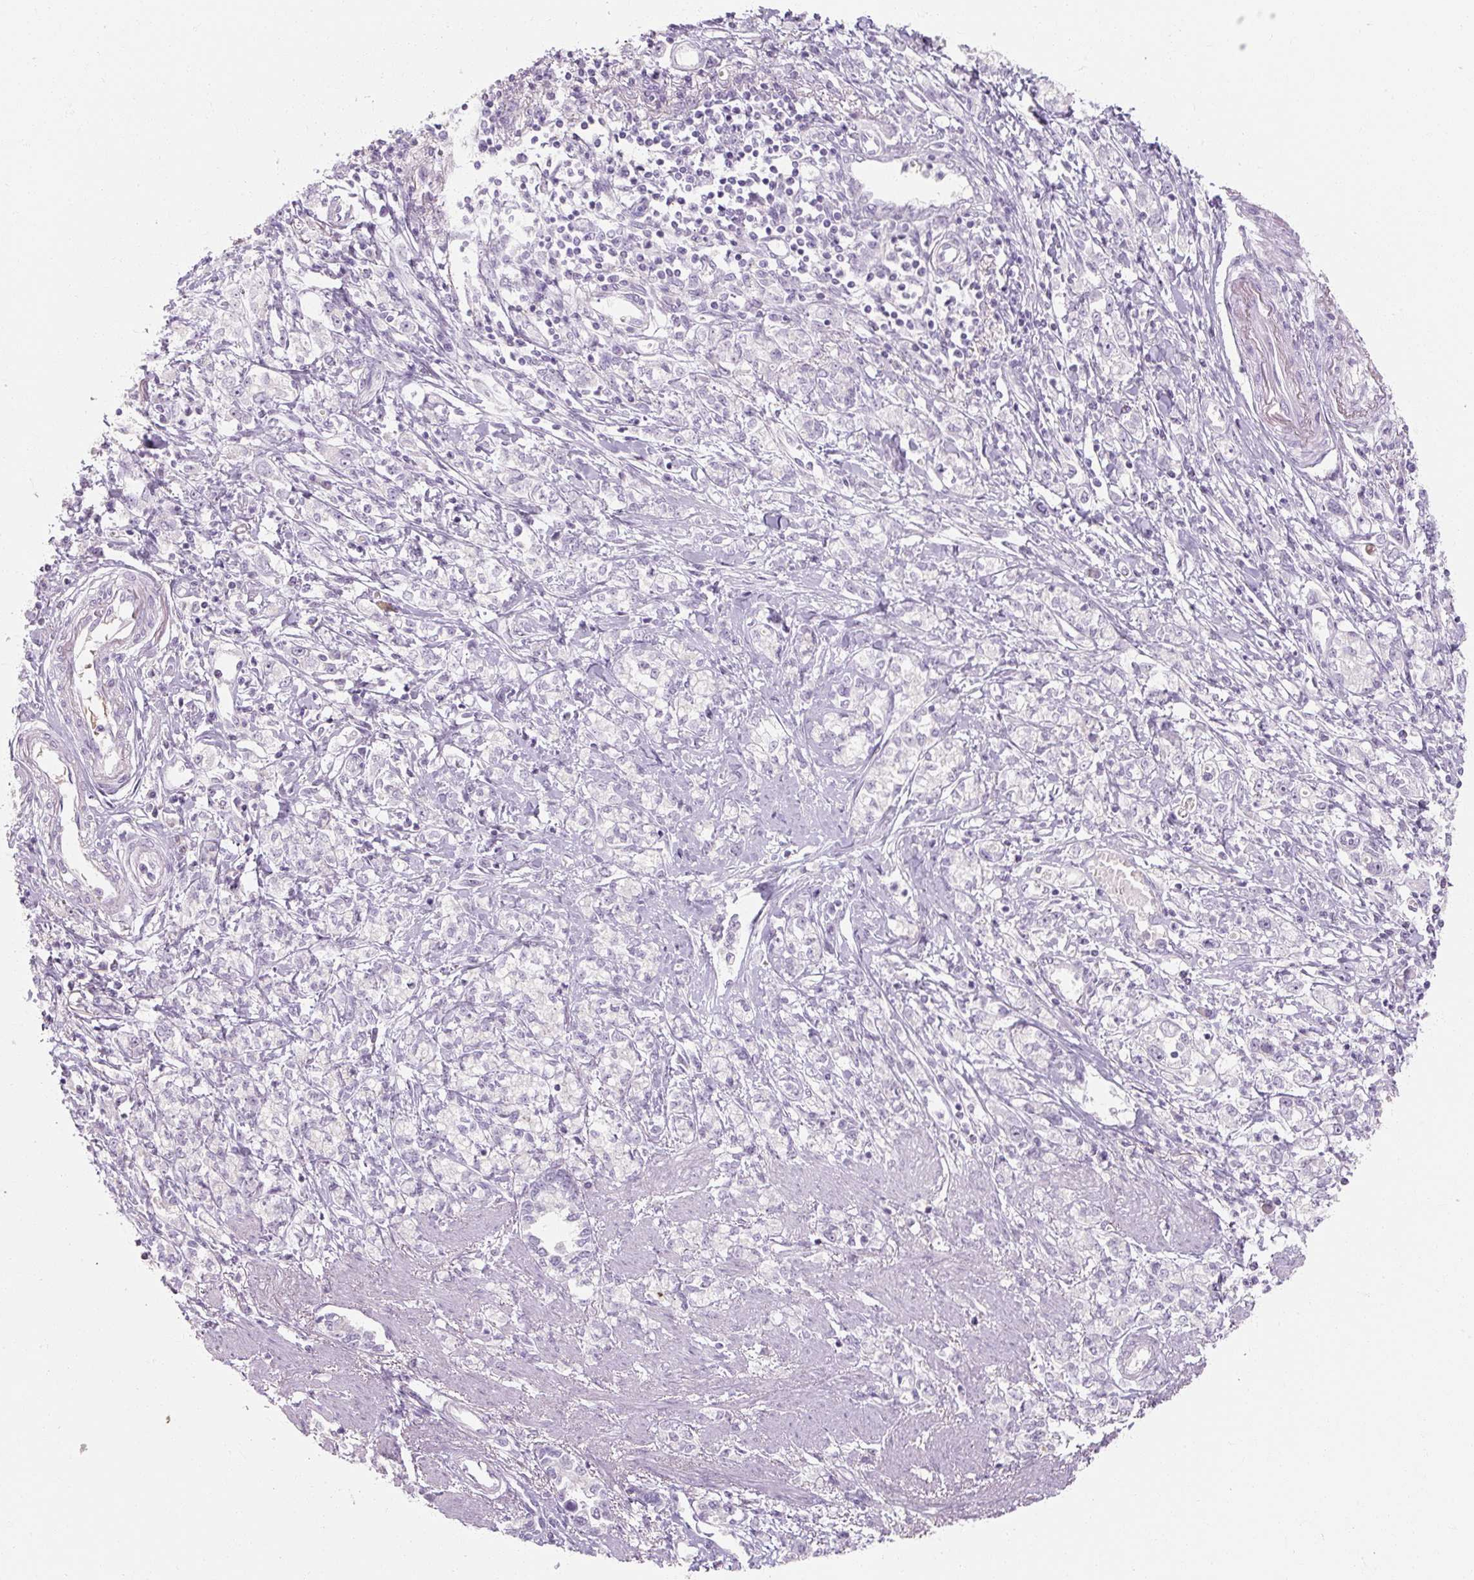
{"staining": {"intensity": "negative", "quantity": "none", "location": "none"}, "tissue": "stomach cancer", "cell_type": "Tumor cells", "image_type": "cancer", "snomed": [{"axis": "morphology", "description": "Adenocarcinoma, NOS"}, {"axis": "topography", "description": "Stomach"}], "caption": "A micrograph of stomach cancer stained for a protein shows no brown staining in tumor cells. (DAB (3,3'-diaminobenzidine) IHC with hematoxylin counter stain).", "gene": "NFE2L3", "patient": {"sex": "female", "age": 76}}